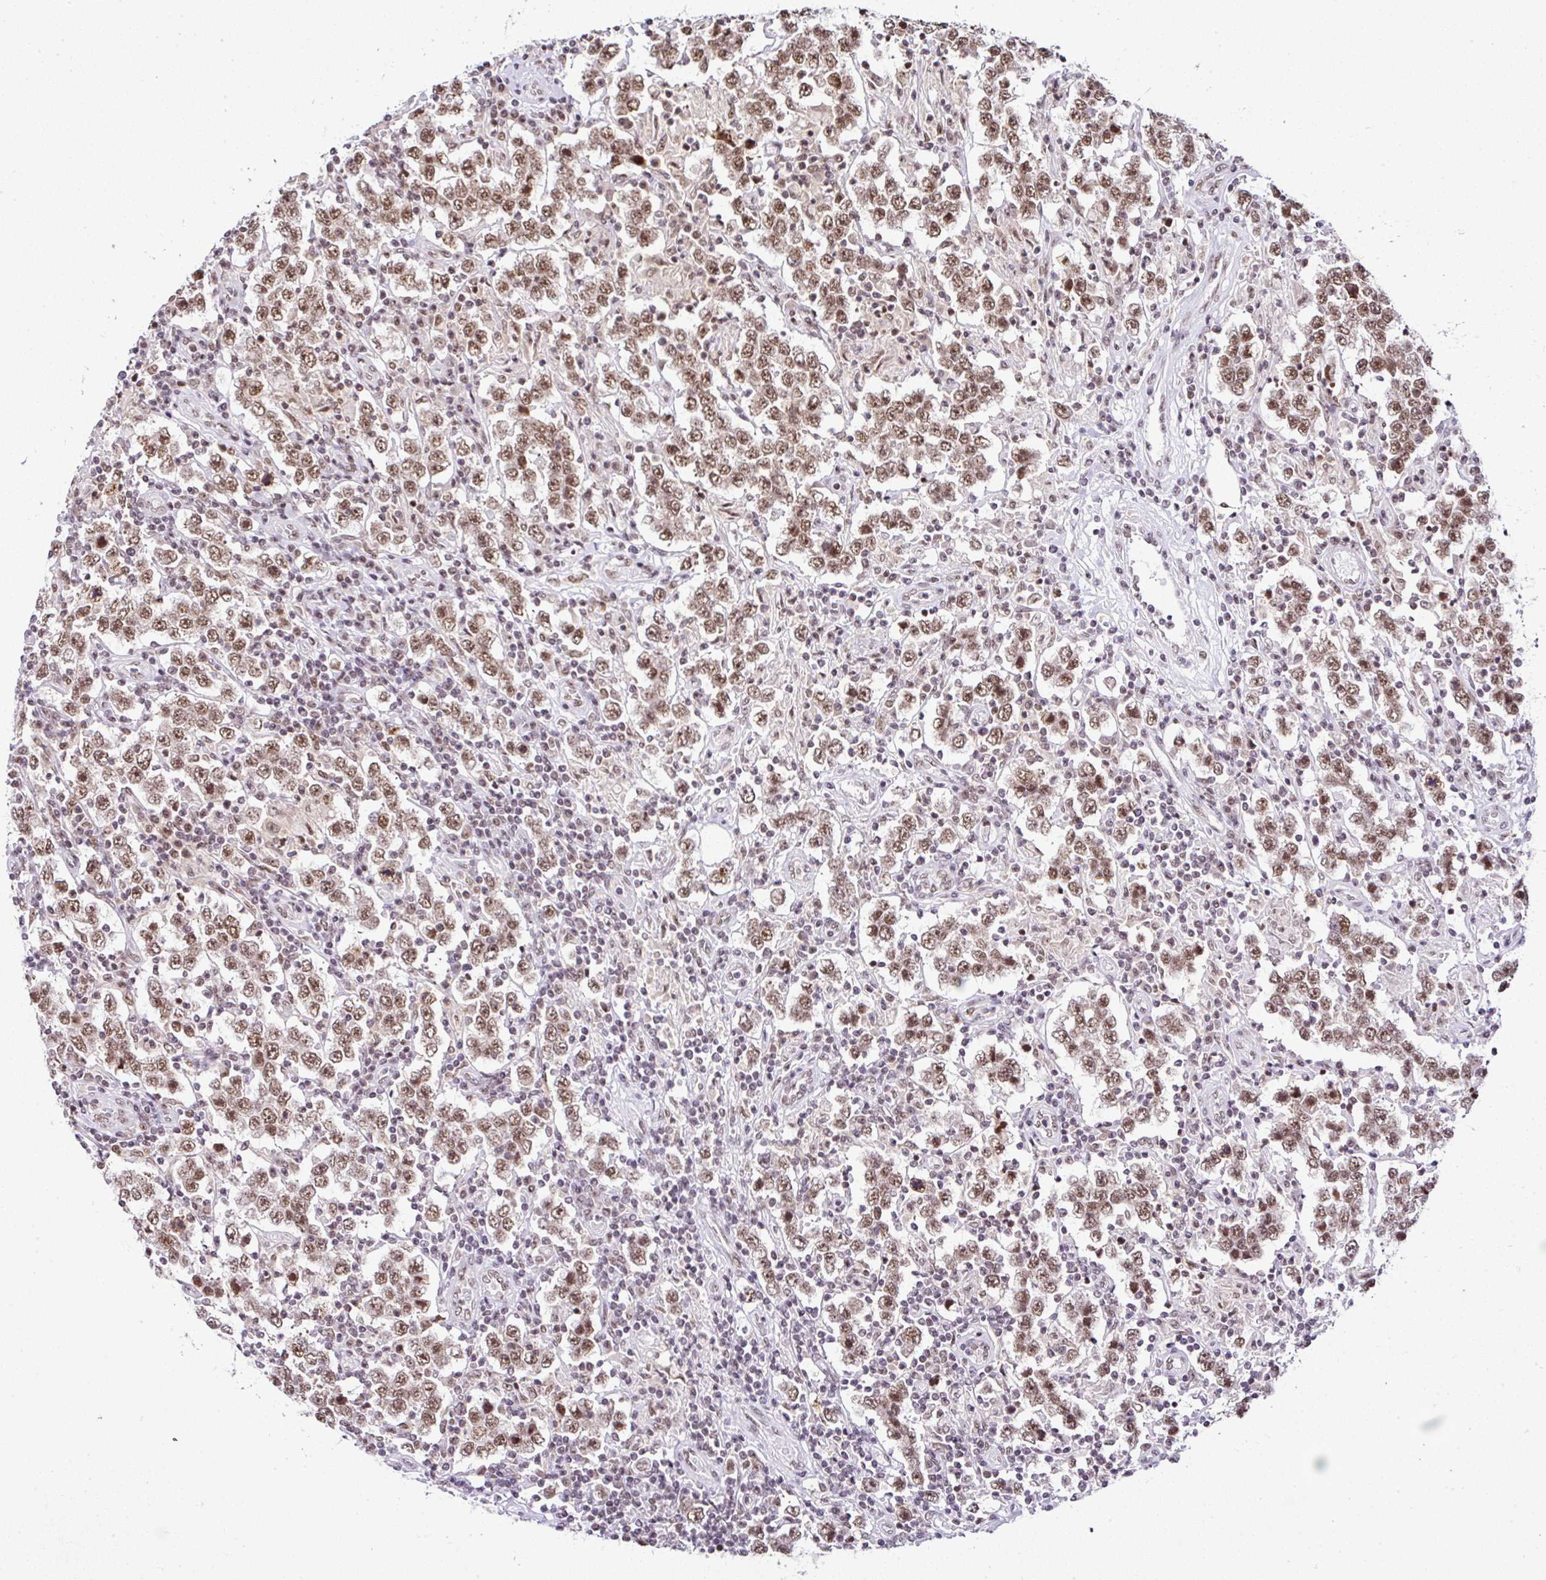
{"staining": {"intensity": "moderate", "quantity": ">75%", "location": "nuclear"}, "tissue": "testis cancer", "cell_type": "Tumor cells", "image_type": "cancer", "snomed": [{"axis": "morphology", "description": "Normal tissue, NOS"}, {"axis": "morphology", "description": "Urothelial carcinoma, High grade"}, {"axis": "morphology", "description": "Seminoma, NOS"}, {"axis": "morphology", "description": "Carcinoma, Embryonal, NOS"}, {"axis": "topography", "description": "Urinary bladder"}, {"axis": "topography", "description": "Testis"}], "caption": "Testis cancer was stained to show a protein in brown. There is medium levels of moderate nuclear expression in about >75% of tumor cells.", "gene": "PTPN2", "patient": {"sex": "male", "age": 41}}